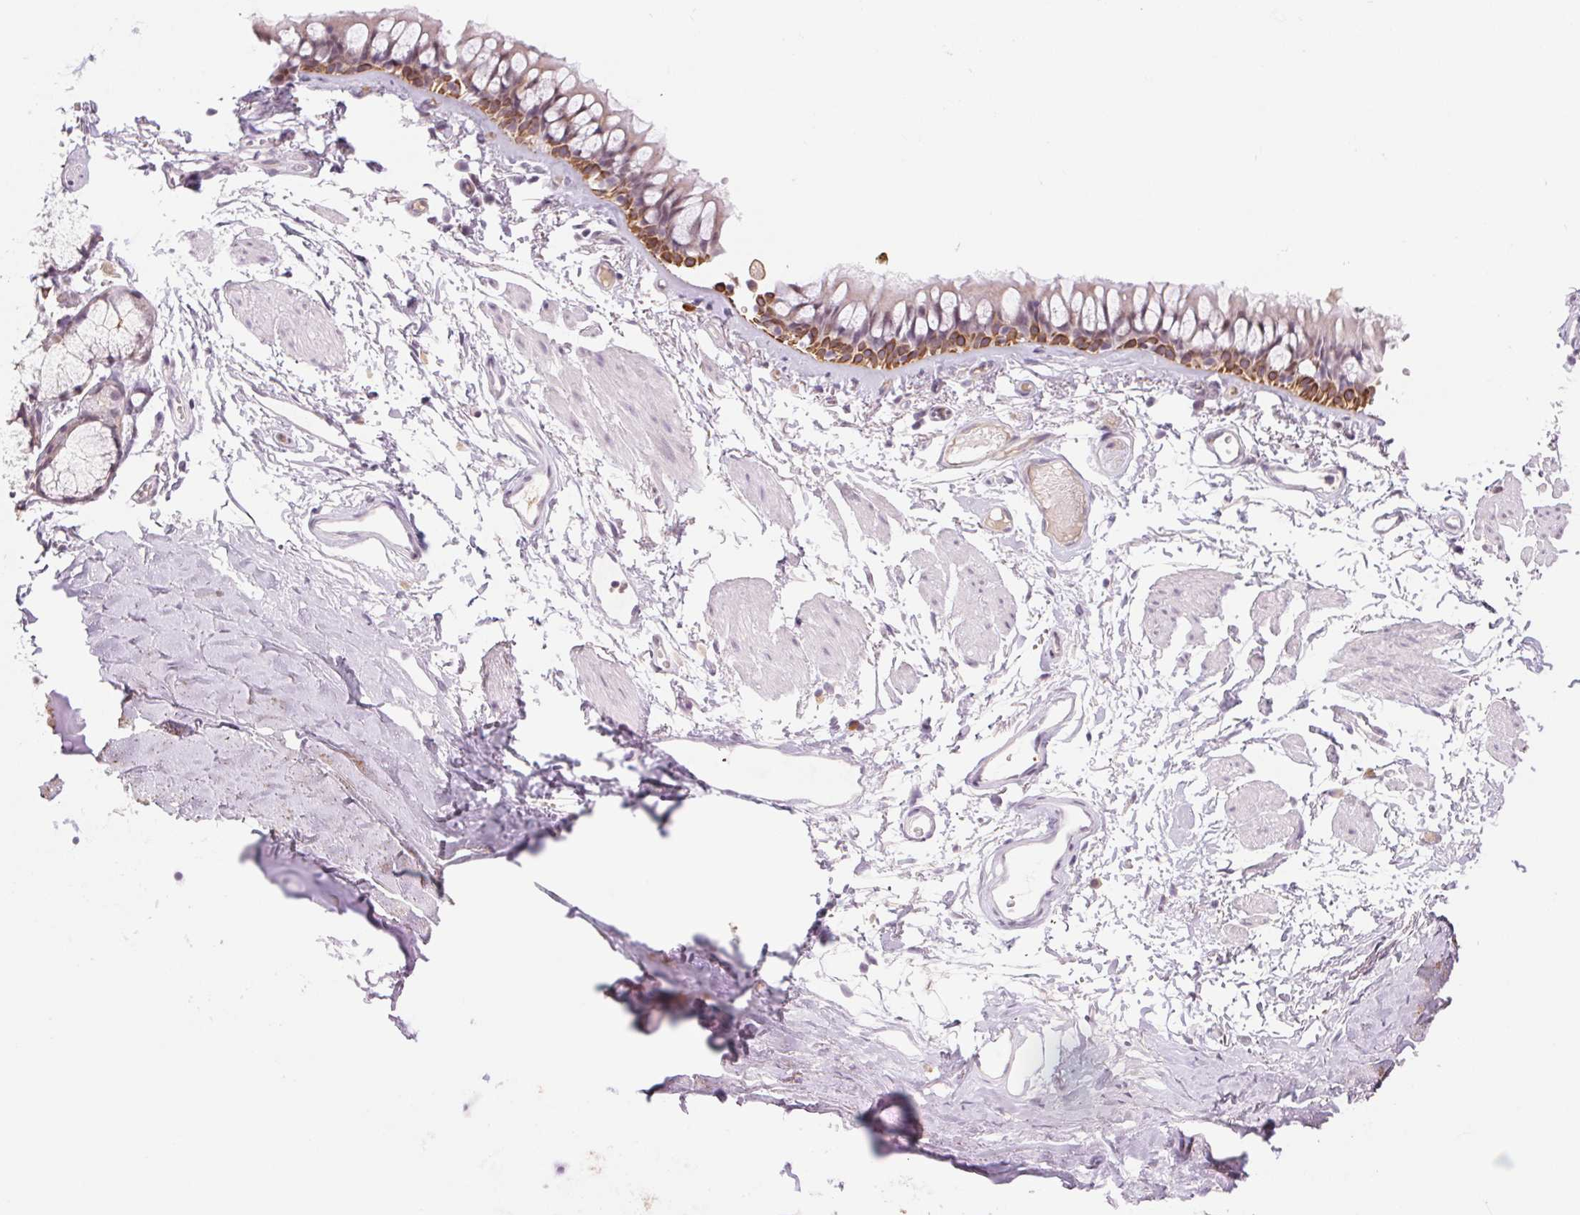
{"staining": {"intensity": "negative", "quantity": "none", "location": "none"}, "tissue": "adipose tissue", "cell_type": "Adipocytes", "image_type": "normal", "snomed": [{"axis": "morphology", "description": "Normal tissue, NOS"}, {"axis": "topography", "description": "Cartilage tissue"}, {"axis": "topography", "description": "Bronchus"}], "caption": "The IHC histopathology image has no significant positivity in adipocytes of adipose tissue.", "gene": "KRT1", "patient": {"sex": "female", "age": 79}}